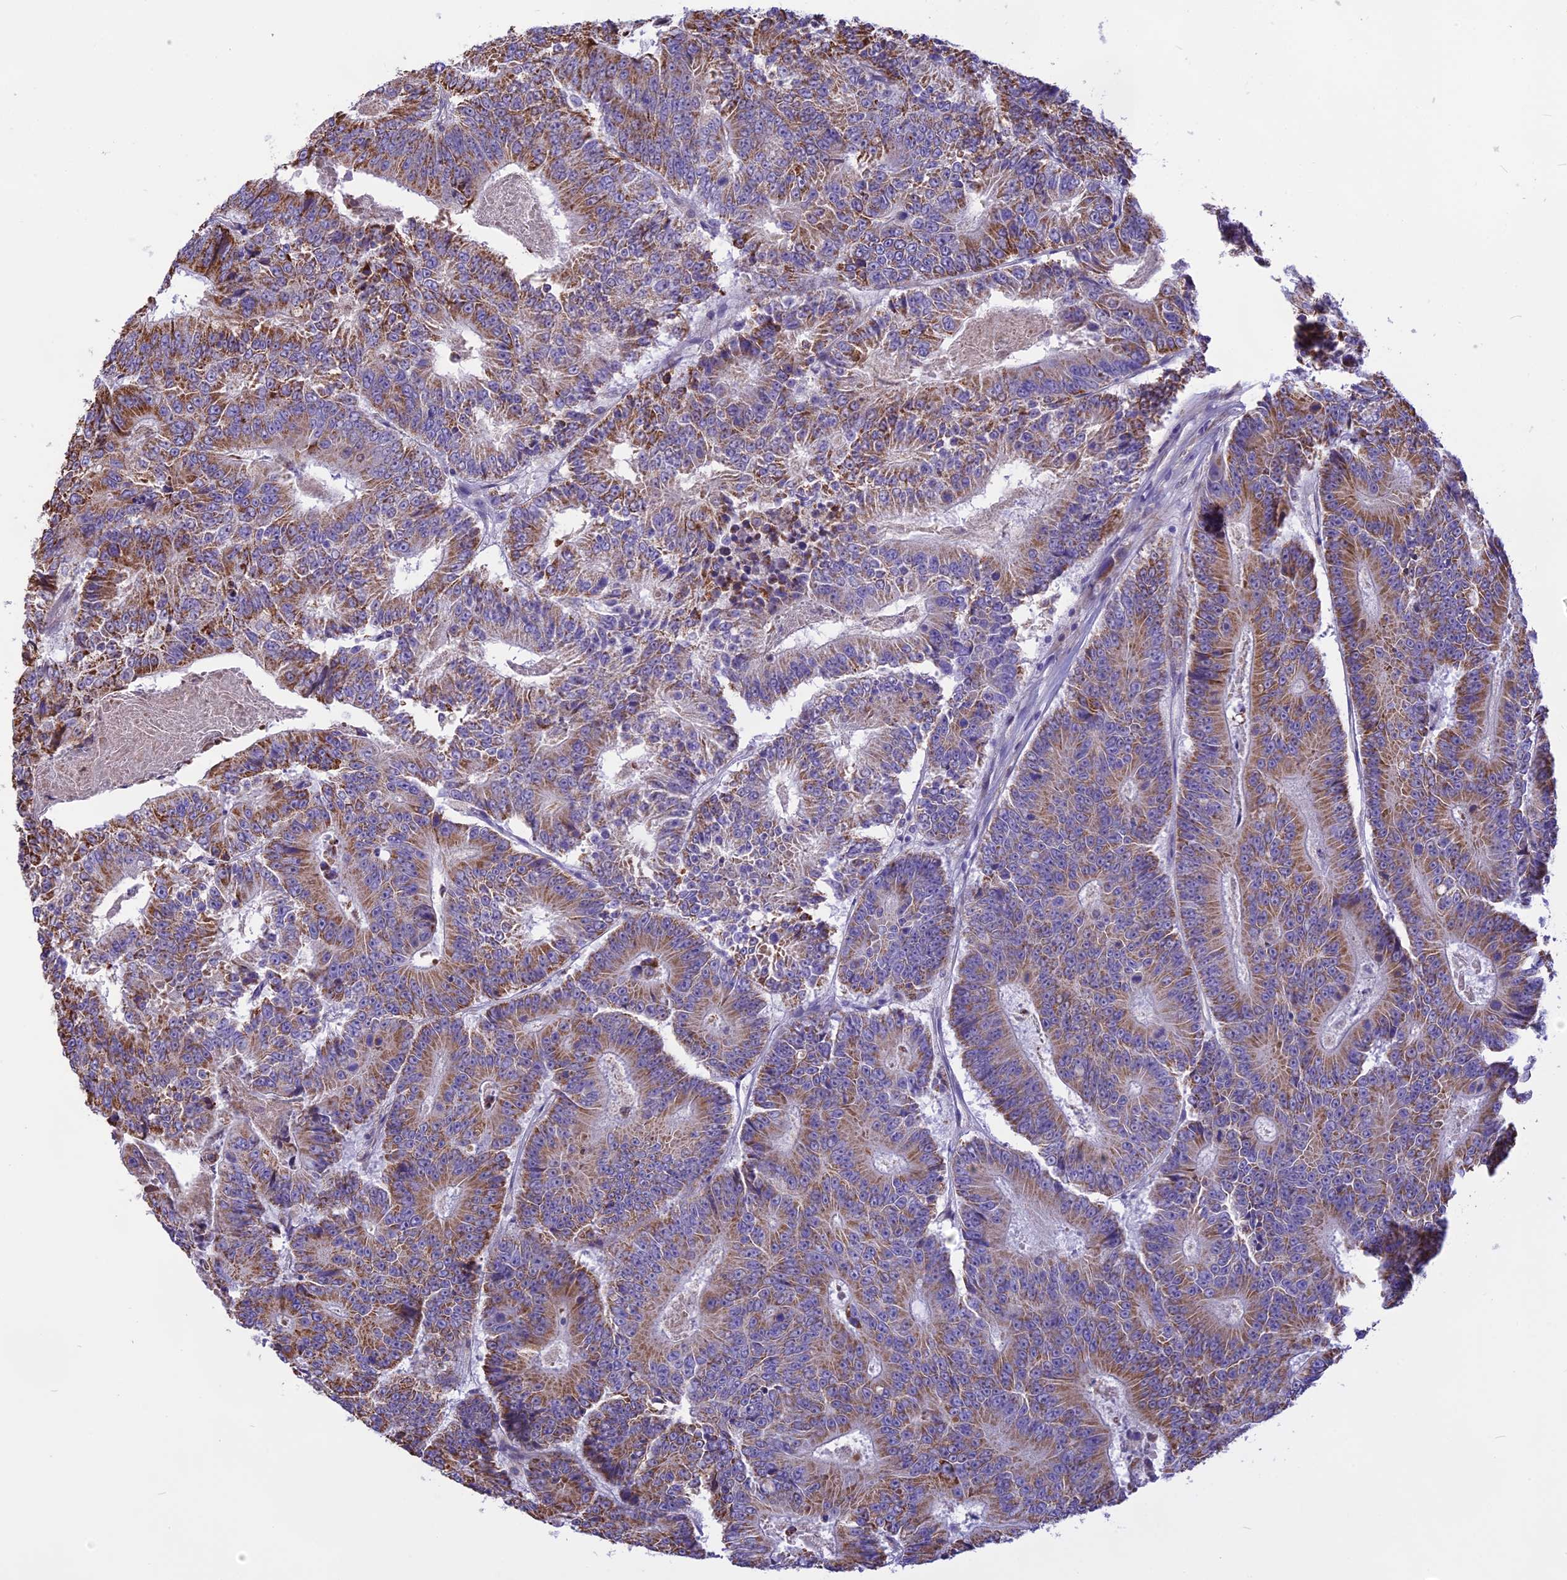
{"staining": {"intensity": "moderate", "quantity": ">75%", "location": "cytoplasmic/membranous"}, "tissue": "colorectal cancer", "cell_type": "Tumor cells", "image_type": "cancer", "snomed": [{"axis": "morphology", "description": "Adenocarcinoma, NOS"}, {"axis": "topography", "description": "Colon"}], "caption": "This photomicrograph exhibits IHC staining of human colorectal cancer, with medium moderate cytoplasmic/membranous expression in about >75% of tumor cells.", "gene": "DOC2B", "patient": {"sex": "male", "age": 83}}